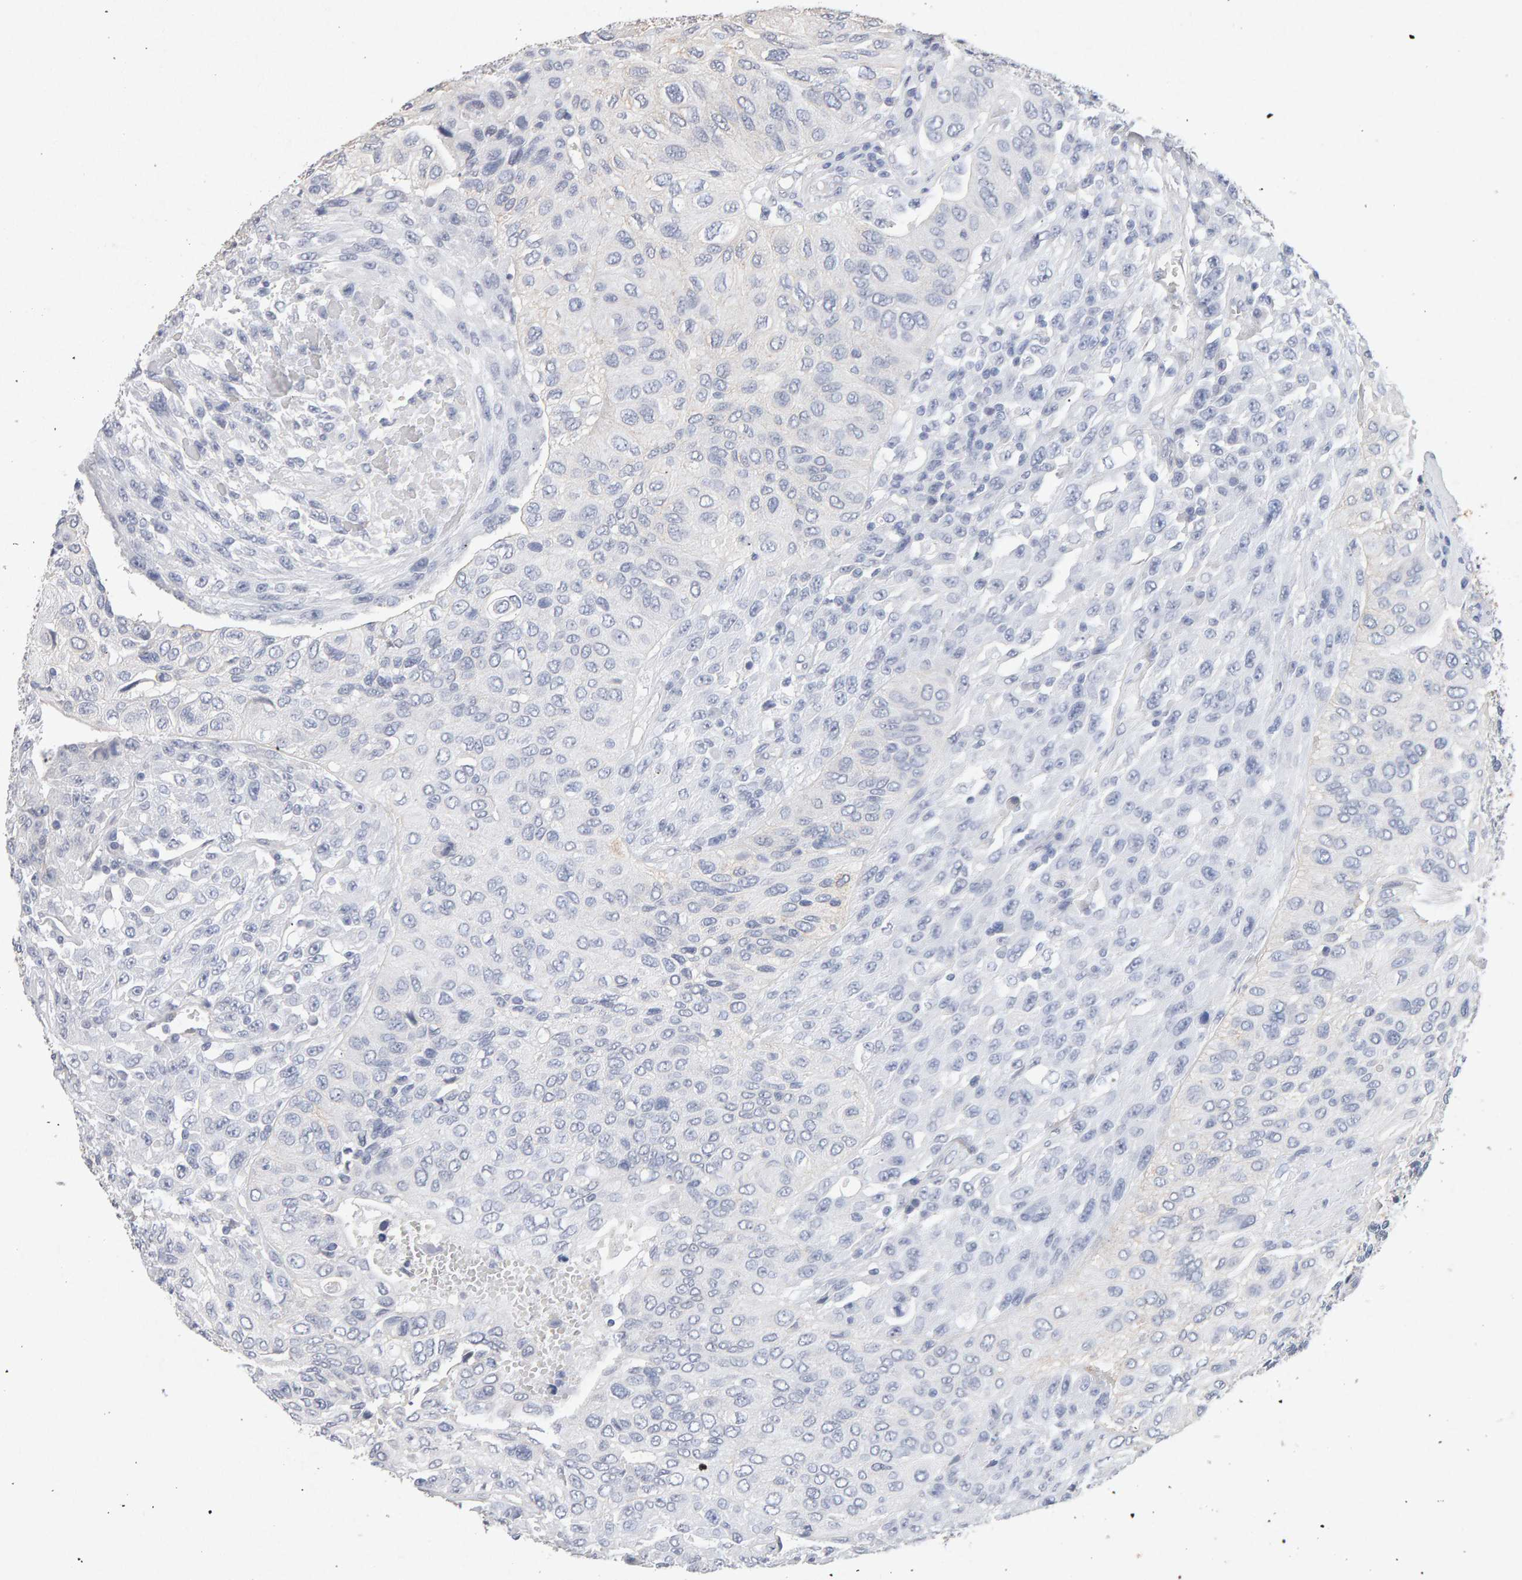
{"staining": {"intensity": "negative", "quantity": "none", "location": "none"}, "tissue": "urothelial cancer", "cell_type": "Tumor cells", "image_type": "cancer", "snomed": [{"axis": "morphology", "description": "Urothelial carcinoma, High grade"}, {"axis": "topography", "description": "Urinary bladder"}], "caption": "Tumor cells are negative for brown protein staining in urothelial cancer.", "gene": "PTPRM", "patient": {"sex": "male", "age": 66}}